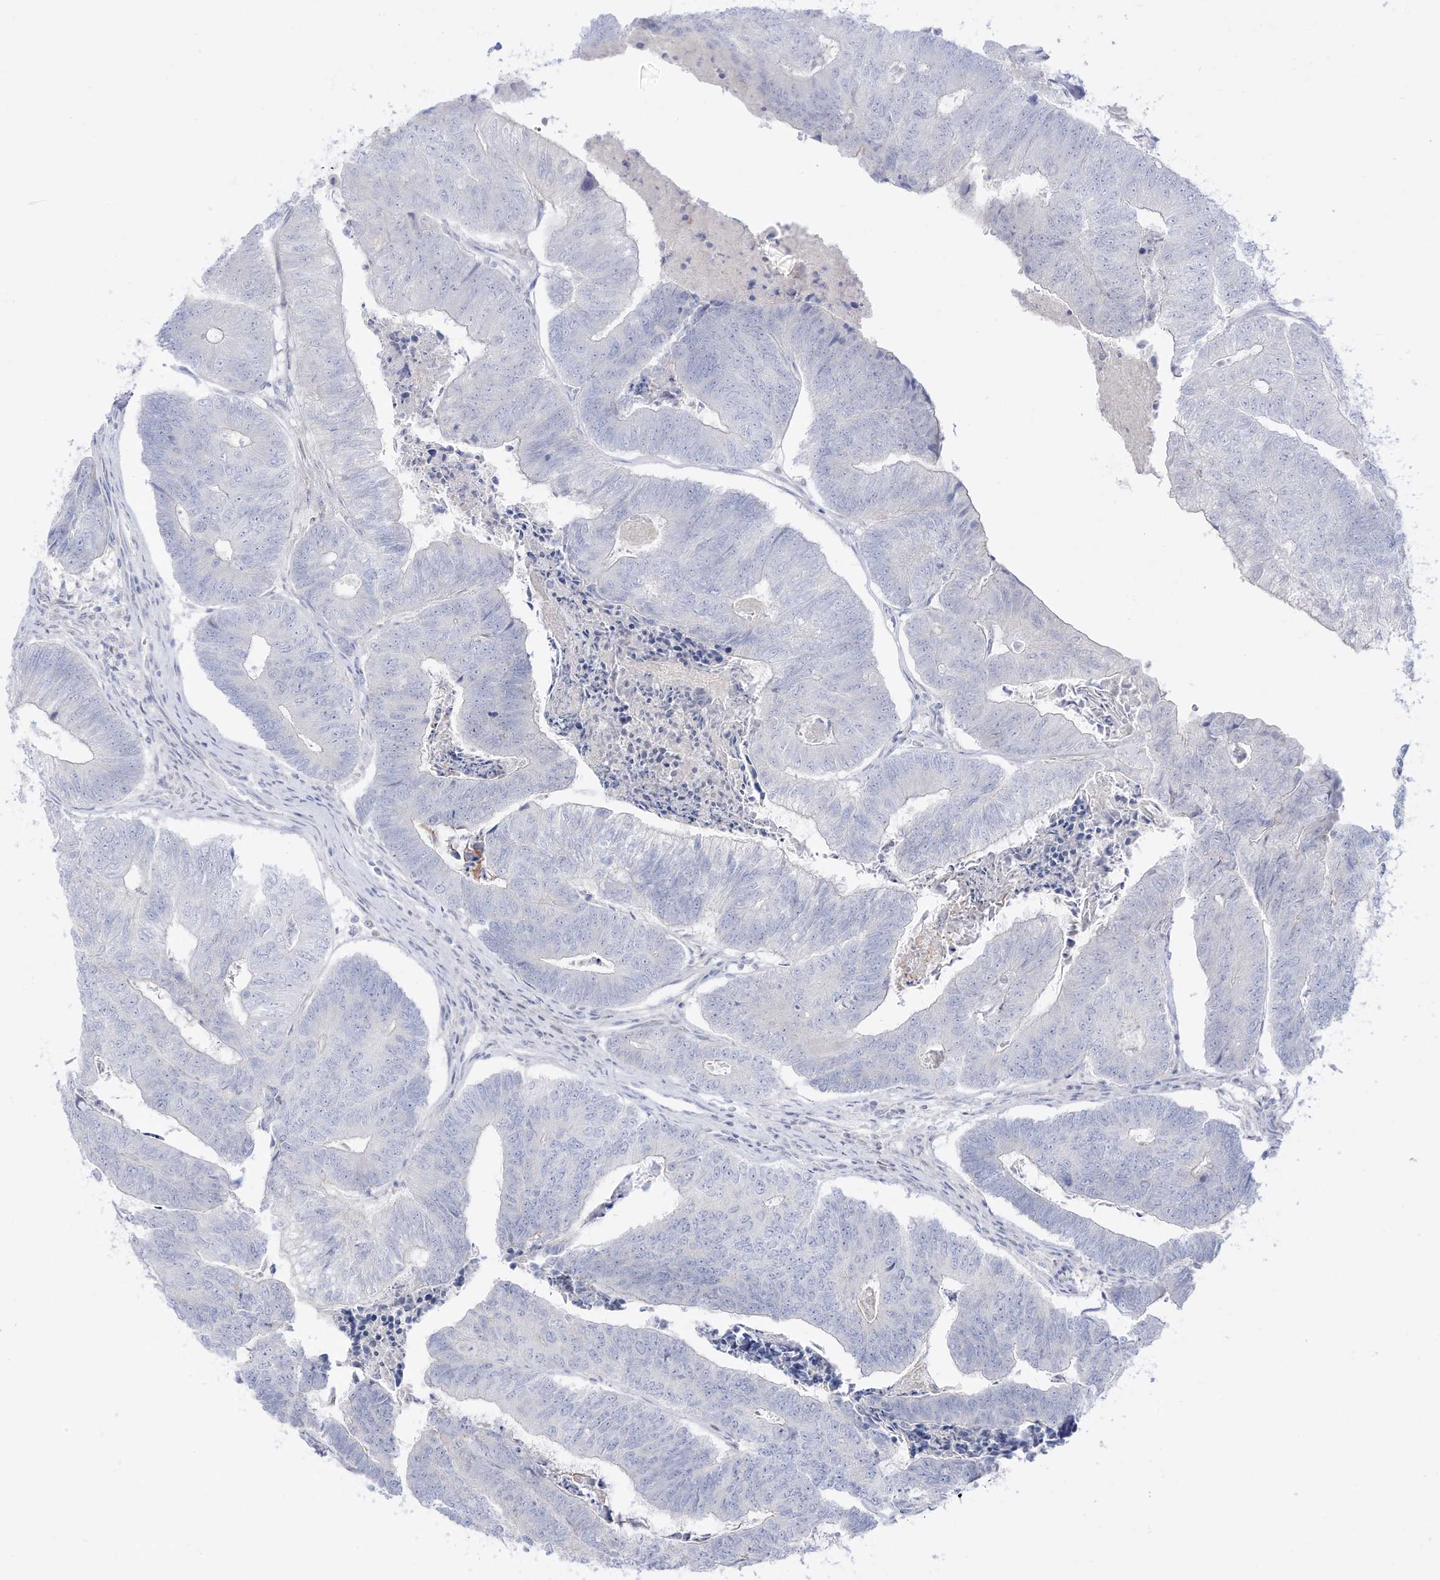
{"staining": {"intensity": "negative", "quantity": "none", "location": "none"}, "tissue": "colorectal cancer", "cell_type": "Tumor cells", "image_type": "cancer", "snomed": [{"axis": "morphology", "description": "Adenocarcinoma, NOS"}, {"axis": "topography", "description": "Colon"}], "caption": "The image exhibits no significant staining in tumor cells of colorectal cancer (adenocarcinoma).", "gene": "DMKN", "patient": {"sex": "female", "age": 67}}